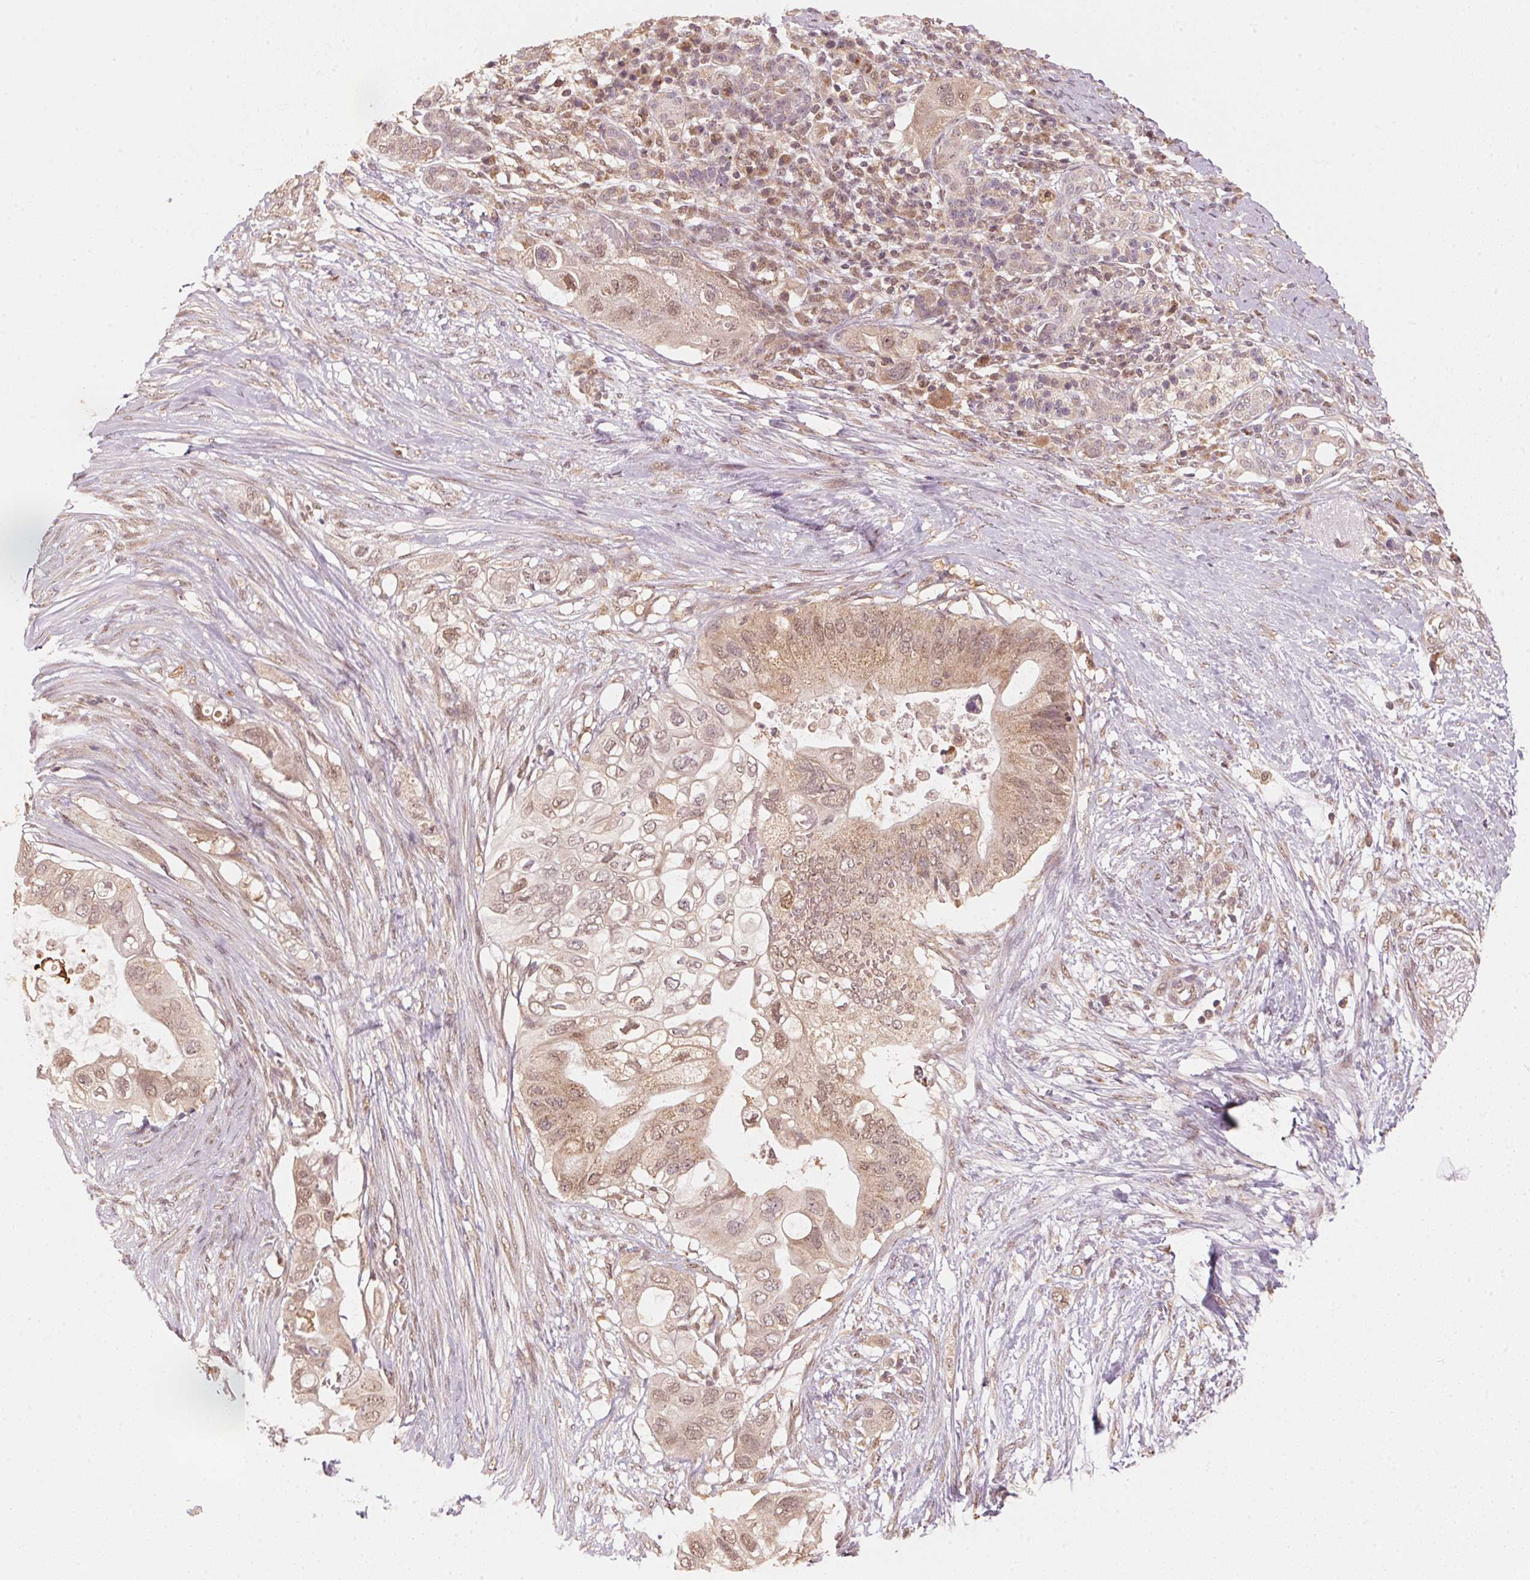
{"staining": {"intensity": "moderate", "quantity": ">75%", "location": "cytoplasmic/membranous,nuclear"}, "tissue": "pancreatic cancer", "cell_type": "Tumor cells", "image_type": "cancer", "snomed": [{"axis": "morphology", "description": "Adenocarcinoma, NOS"}, {"axis": "topography", "description": "Pancreas"}], "caption": "The histopathology image demonstrates immunohistochemical staining of pancreatic cancer (adenocarcinoma). There is moderate cytoplasmic/membranous and nuclear expression is present in approximately >75% of tumor cells.", "gene": "C2orf73", "patient": {"sex": "female", "age": 72}}